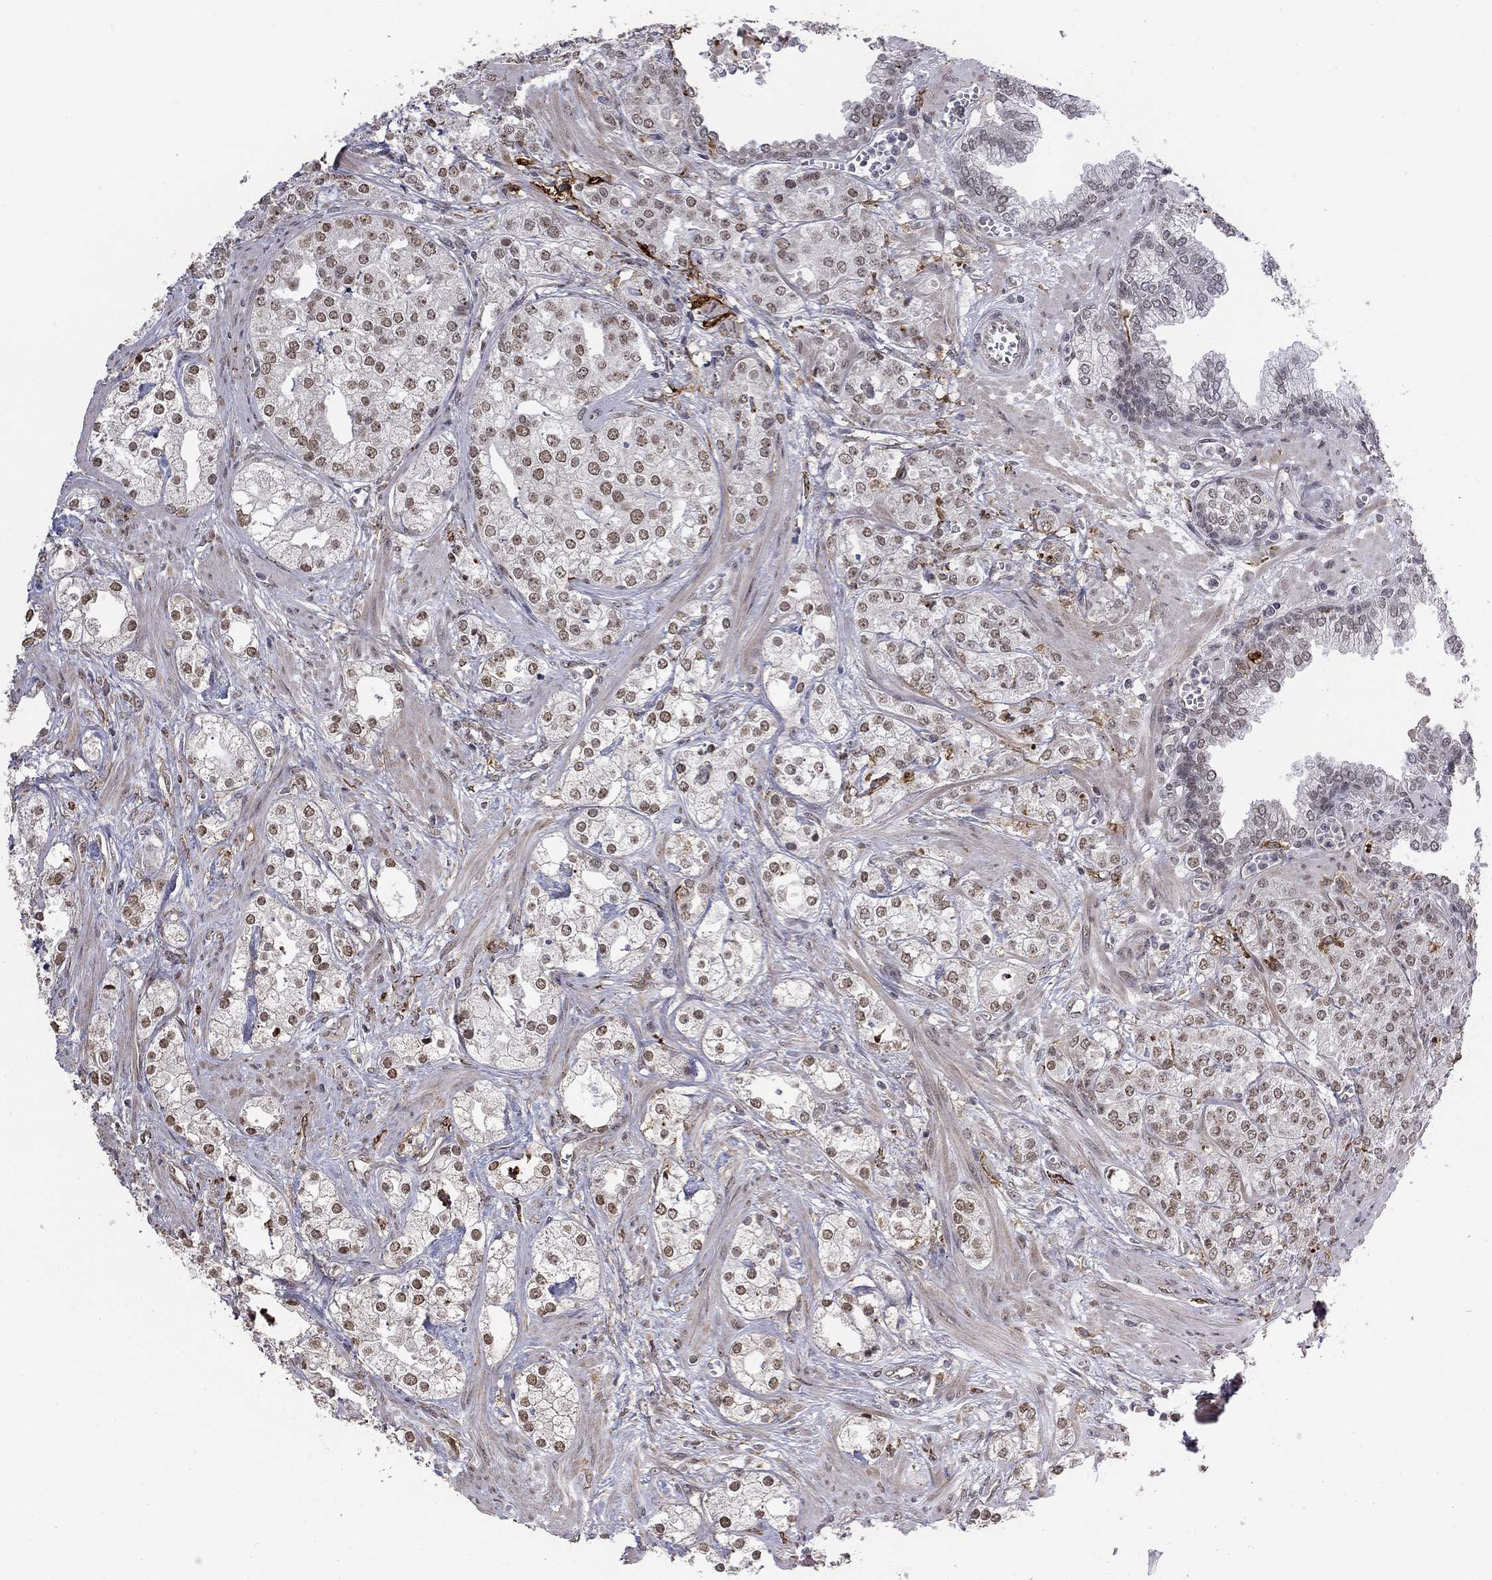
{"staining": {"intensity": "weak", "quantity": "25%-75%", "location": "nuclear"}, "tissue": "prostate cancer", "cell_type": "Tumor cells", "image_type": "cancer", "snomed": [{"axis": "morphology", "description": "Adenocarcinoma, NOS"}, {"axis": "topography", "description": "Prostate and seminal vesicle, NOS"}, {"axis": "topography", "description": "Prostate"}], "caption": "About 25%-75% of tumor cells in adenocarcinoma (prostate) display weak nuclear protein expression as visualized by brown immunohistochemical staining.", "gene": "GRIA3", "patient": {"sex": "male", "age": 62}}